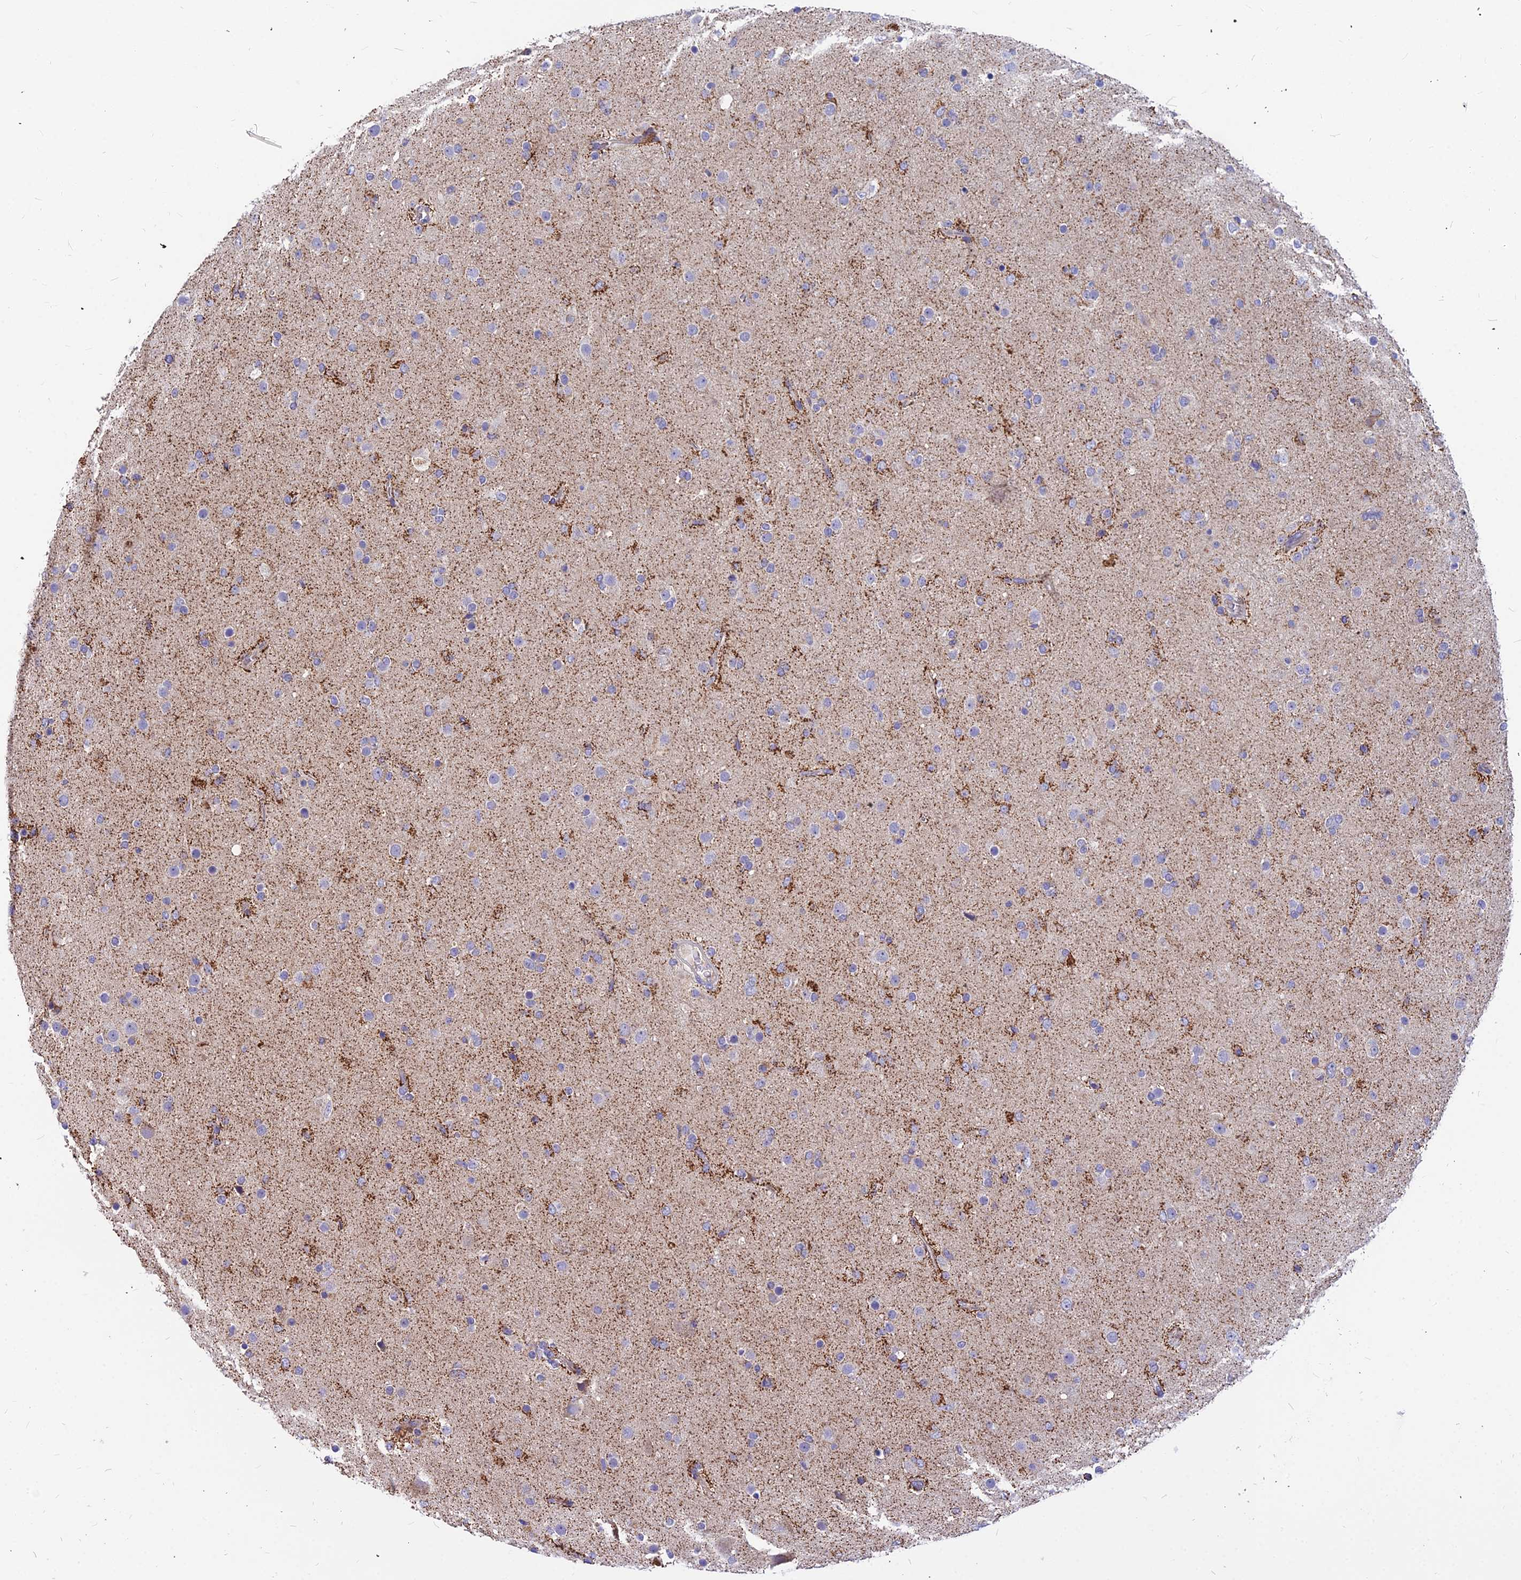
{"staining": {"intensity": "negative", "quantity": "none", "location": "none"}, "tissue": "glioma", "cell_type": "Tumor cells", "image_type": "cancer", "snomed": [{"axis": "morphology", "description": "Glioma, malignant, Low grade"}, {"axis": "topography", "description": "Brain"}], "caption": "The image shows no significant positivity in tumor cells of glioma.", "gene": "ASPHD1", "patient": {"sex": "male", "age": 65}}